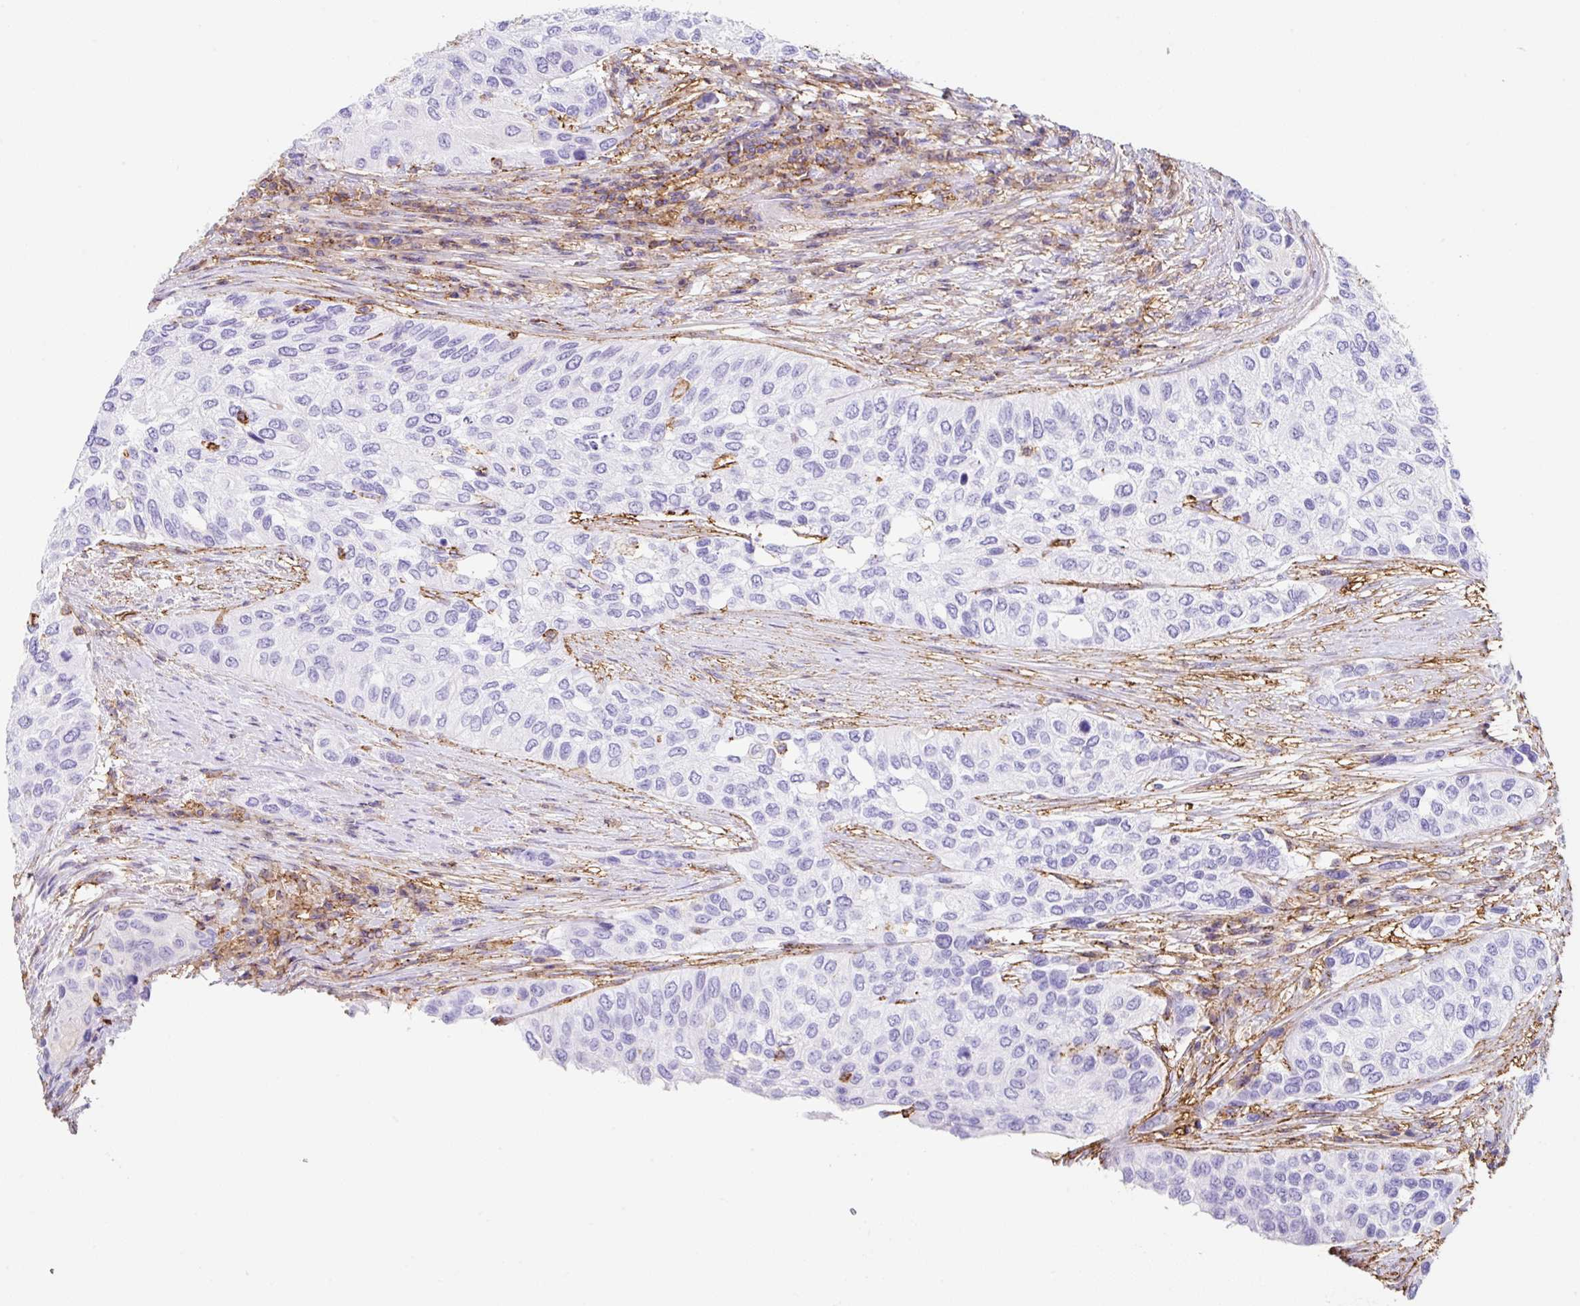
{"staining": {"intensity": "negative", "quantity": "none", "location": "none"}, "tissue": "urothelial cancer", "cell_type": "Tumor cells", "image_type": "cancer", "snomed": [{"axis": "morphology", "description": "Normal tissue, NOS"}, {"axis": "morphology", "description": "Urothelial carcinoma, High grade"}, {"axis": "topography", "description": "Vascular tissue"}, {"axis": "topography", "description": "Urinary bladder"}], "caption": "The histopathology image shows no significant expression in tumor cells of urothelial cancer. (Stains: DAB (3,3'-diaminobenzidine) IHC with hematoxylin counter stain, Microscopy: brightfield microscopy at high magnification).", "gene": "MTTP", "patient": {"sex": "female", "age": 56}}